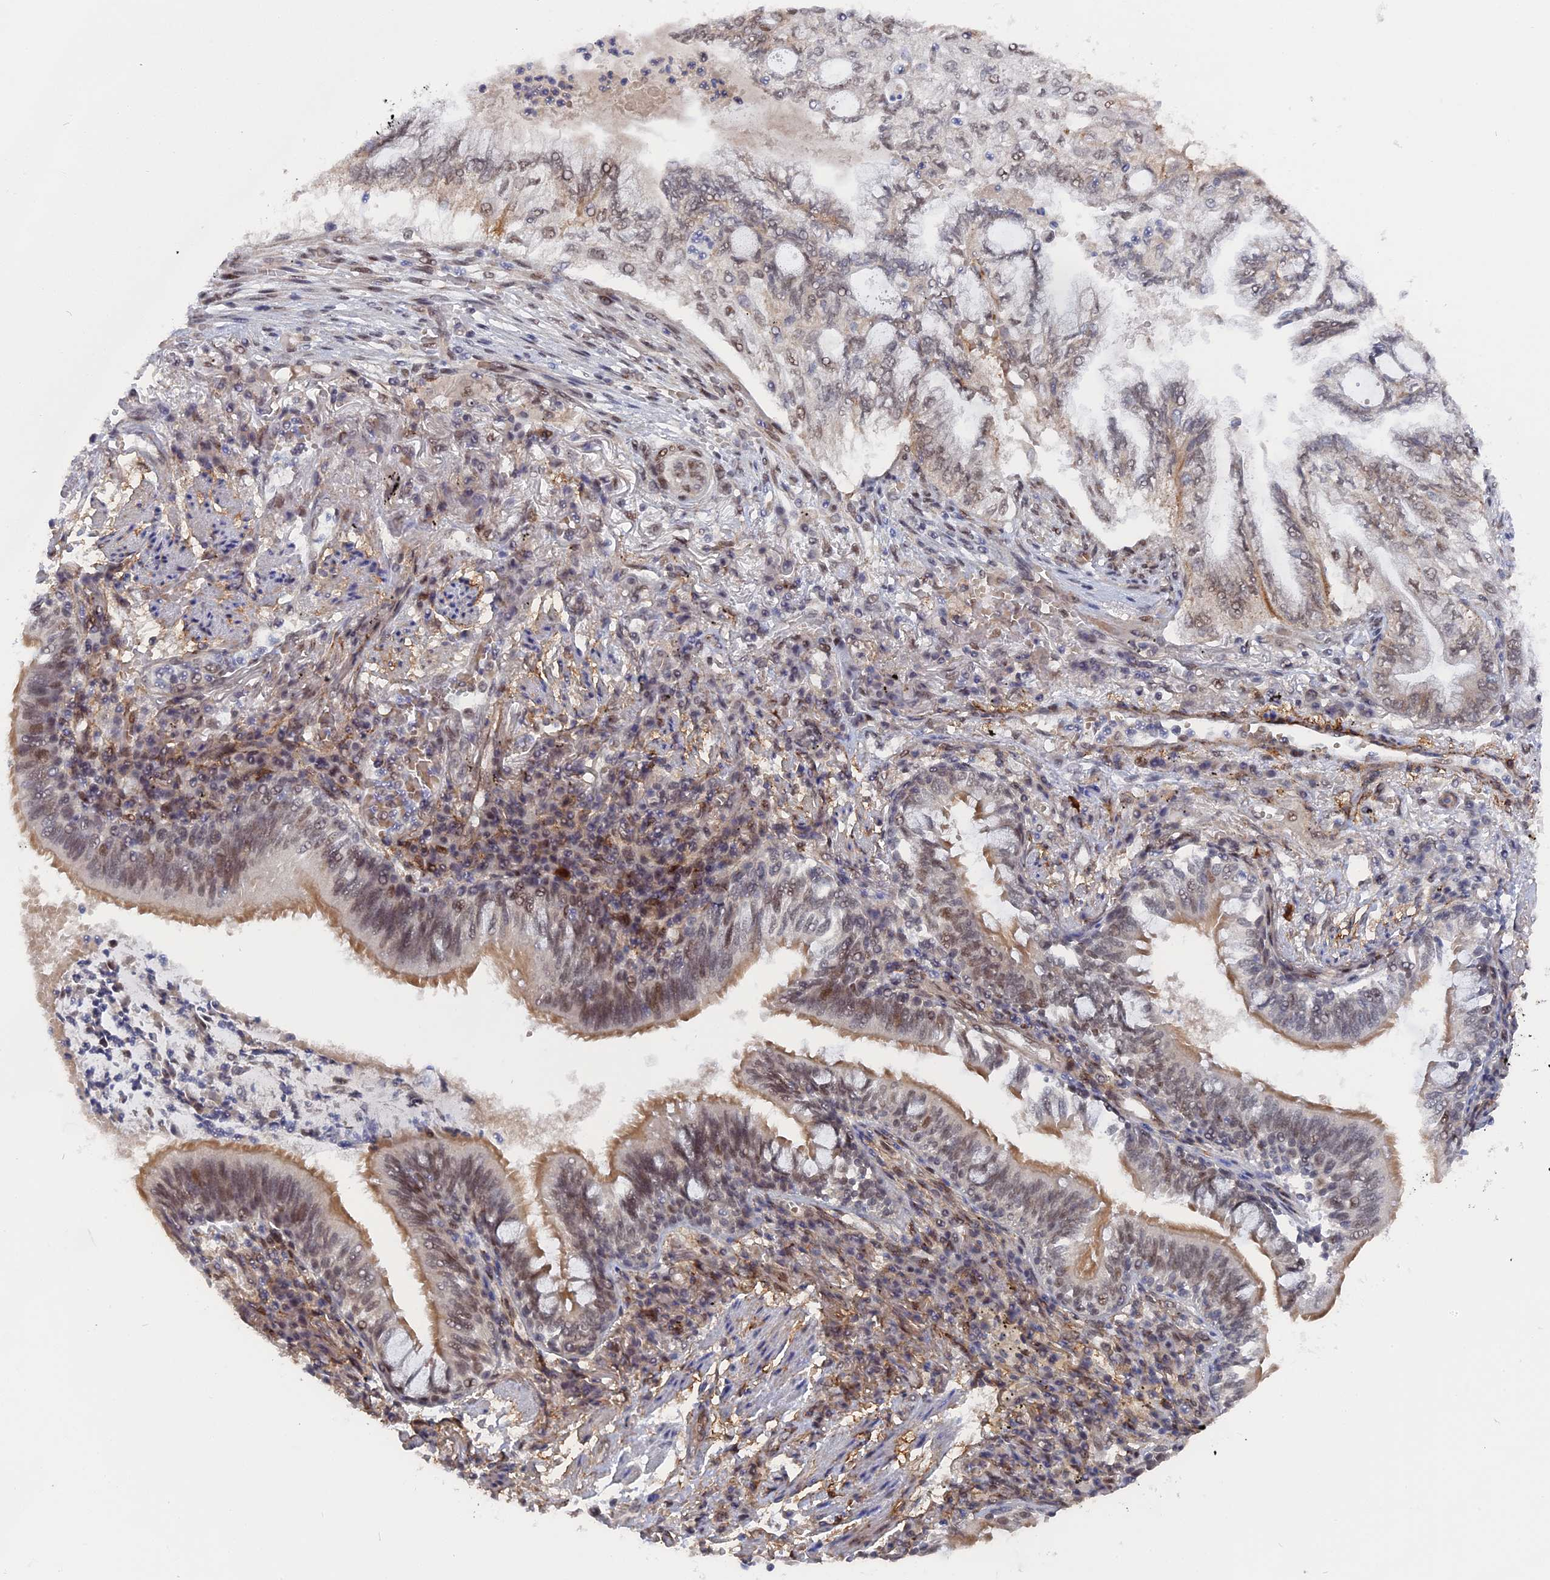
{"staining": {"intensity": "moderate", "quantity": "25%-75%", "location": "nuclear"}, "tissue": "lung cancer", "cell_type": "Tumor cells", "image_type": "cancer", "snomed": [{"axis": "morphology", "description": "Adenocarcinoma, NOS"}, {"axis": "topography", "description": "Lung"}], "caption": "Immunohistochemical staining of human adenocarcinoma (lung) reveals moderate nuclear protein positivity in about 25%-75% of tumor cells.", "gene": "CCDC85A", "patient": {"sex": "female", "age": 70}}